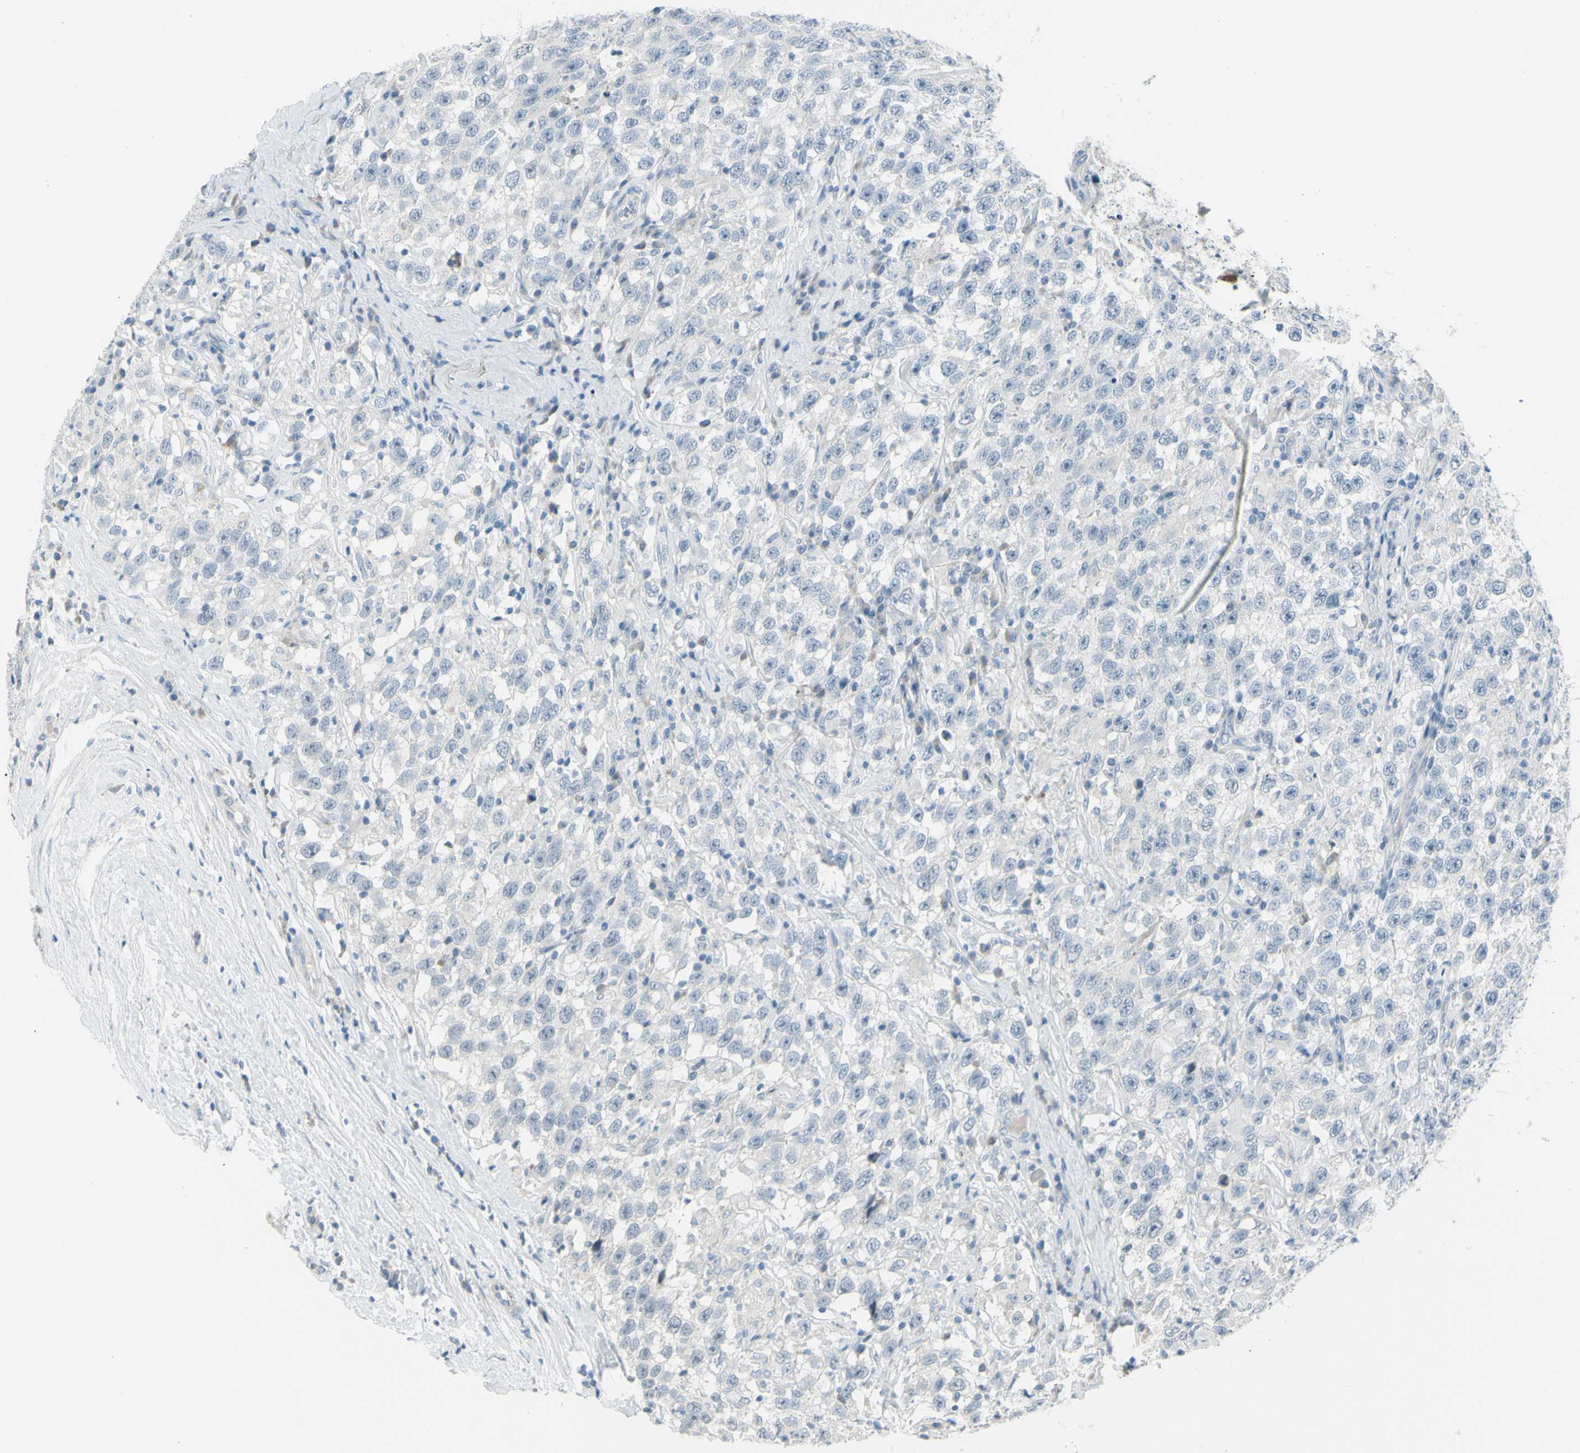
{"staining": {"intensity": "negative", "quantity": "none", "location": "none"}, "tissue": "testis cancer", "cell_type": "Tumor cells", "image_type": "cancer", "snomed": [{"axis": "morphology", "description": "Seminoma, NOS"}, {"axis": "topography", "description": "Testis"}], "caption": "Tumor cells show no significant protein staining in testis cancer (seminoma). Nuclei are stained in blue.", "gene": "GPR34", "patient": {"sex": "male", "age": 41}}